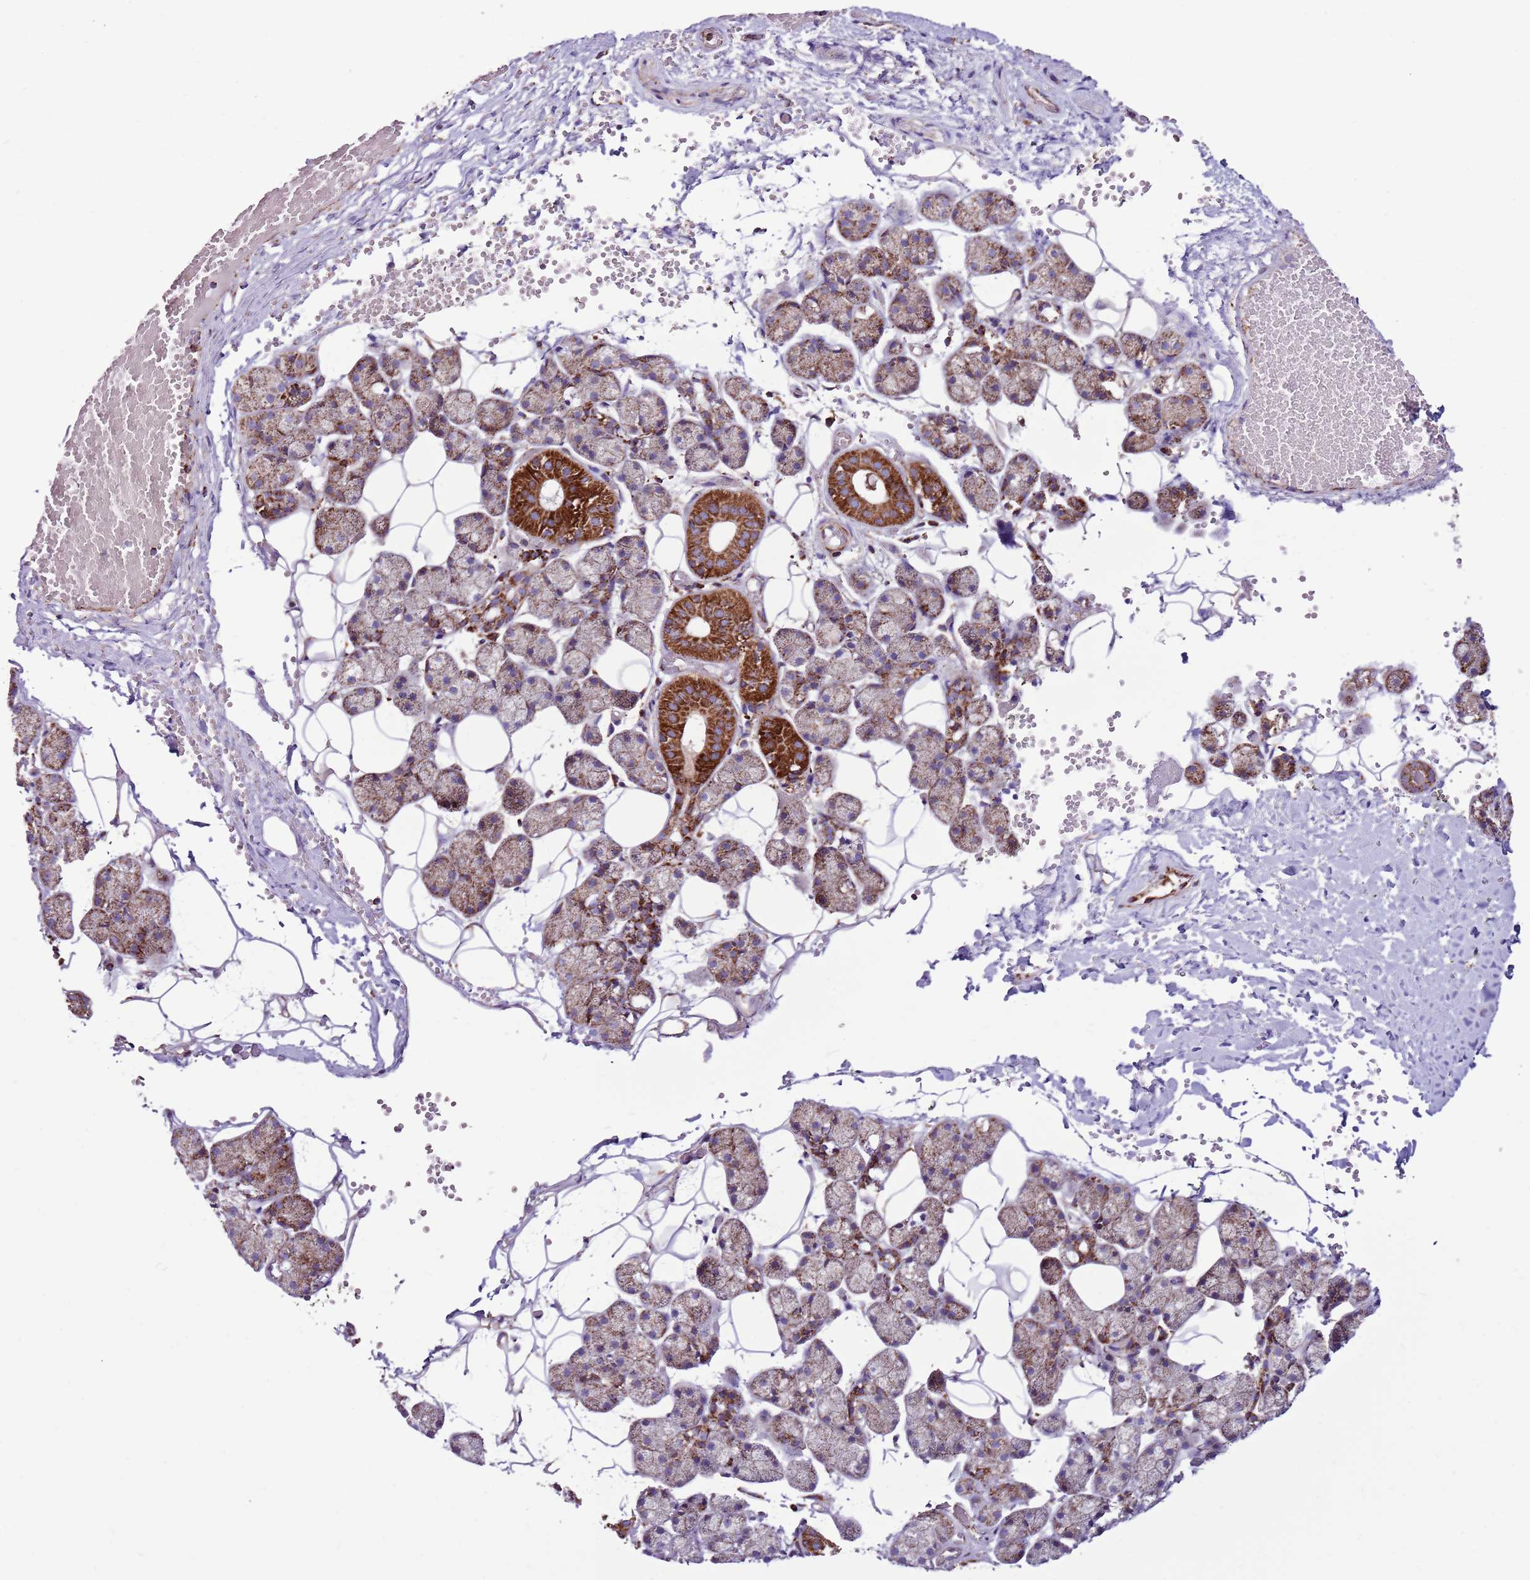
{"staining": {"intensity": "strong", "quantity": "25%-75%", "location": "cytoplasmic/membranous"}, "tissue": "salivary gland", "cell_type": "Glandular cells", "image_type": "normal", "snomed": [{"axis": "morphology", "description": "Normal tissue, NOS"}, {"axis": "topography", "description": "Salivary gland"}], "caption": "A micrograph showing strong cytoplasmic/membranous expression in approximately 25%-75% of glandular cells in benign salivary gland, as visualized by brown immunohistochemical staining.", "gene": "HECTD4", "patient": {"sex": "female", "age": 33}}